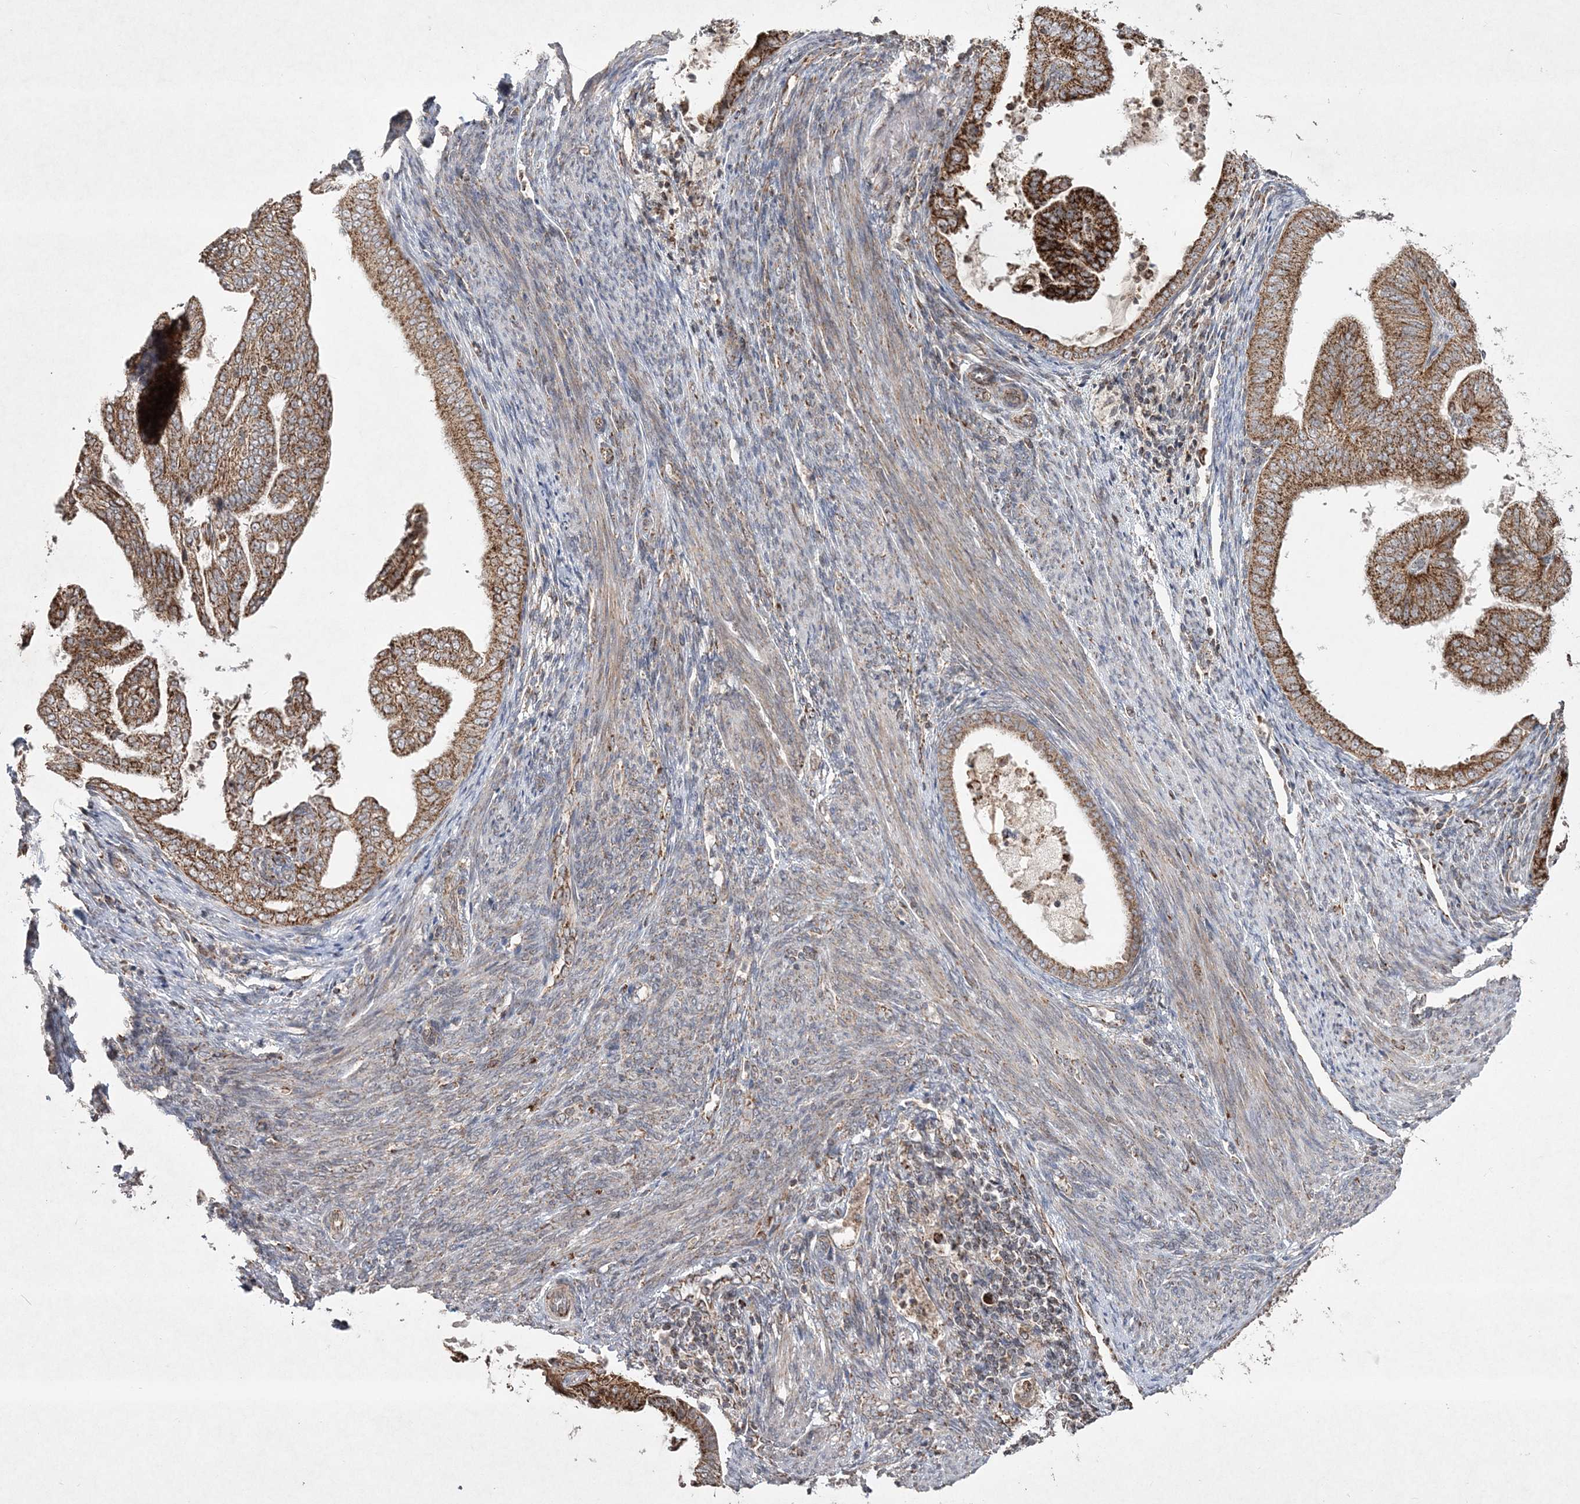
{"staining": {"intensity": "strong", "quantity": ">75%", "location": "cytoplasmic/membranous"}, "tissue": "endometrial cancer", "cell_type": "Tumor cells", "image_type": "cancer", "snomed": [{"axis": "morphology", "description": "Adenocarcinoma, NOS"}, {"axis": "topography", "description": "Endometrium"}], "caption": "The photomicrograph demonstrates immunohistochemical staining of endometrial cancer. There is strong cytoplasmic/membranous expression is appreciated in approximately >75% of tumor cells.", "gene": "LRPPRC", "patient": {"sex": "female", "age": 58}}